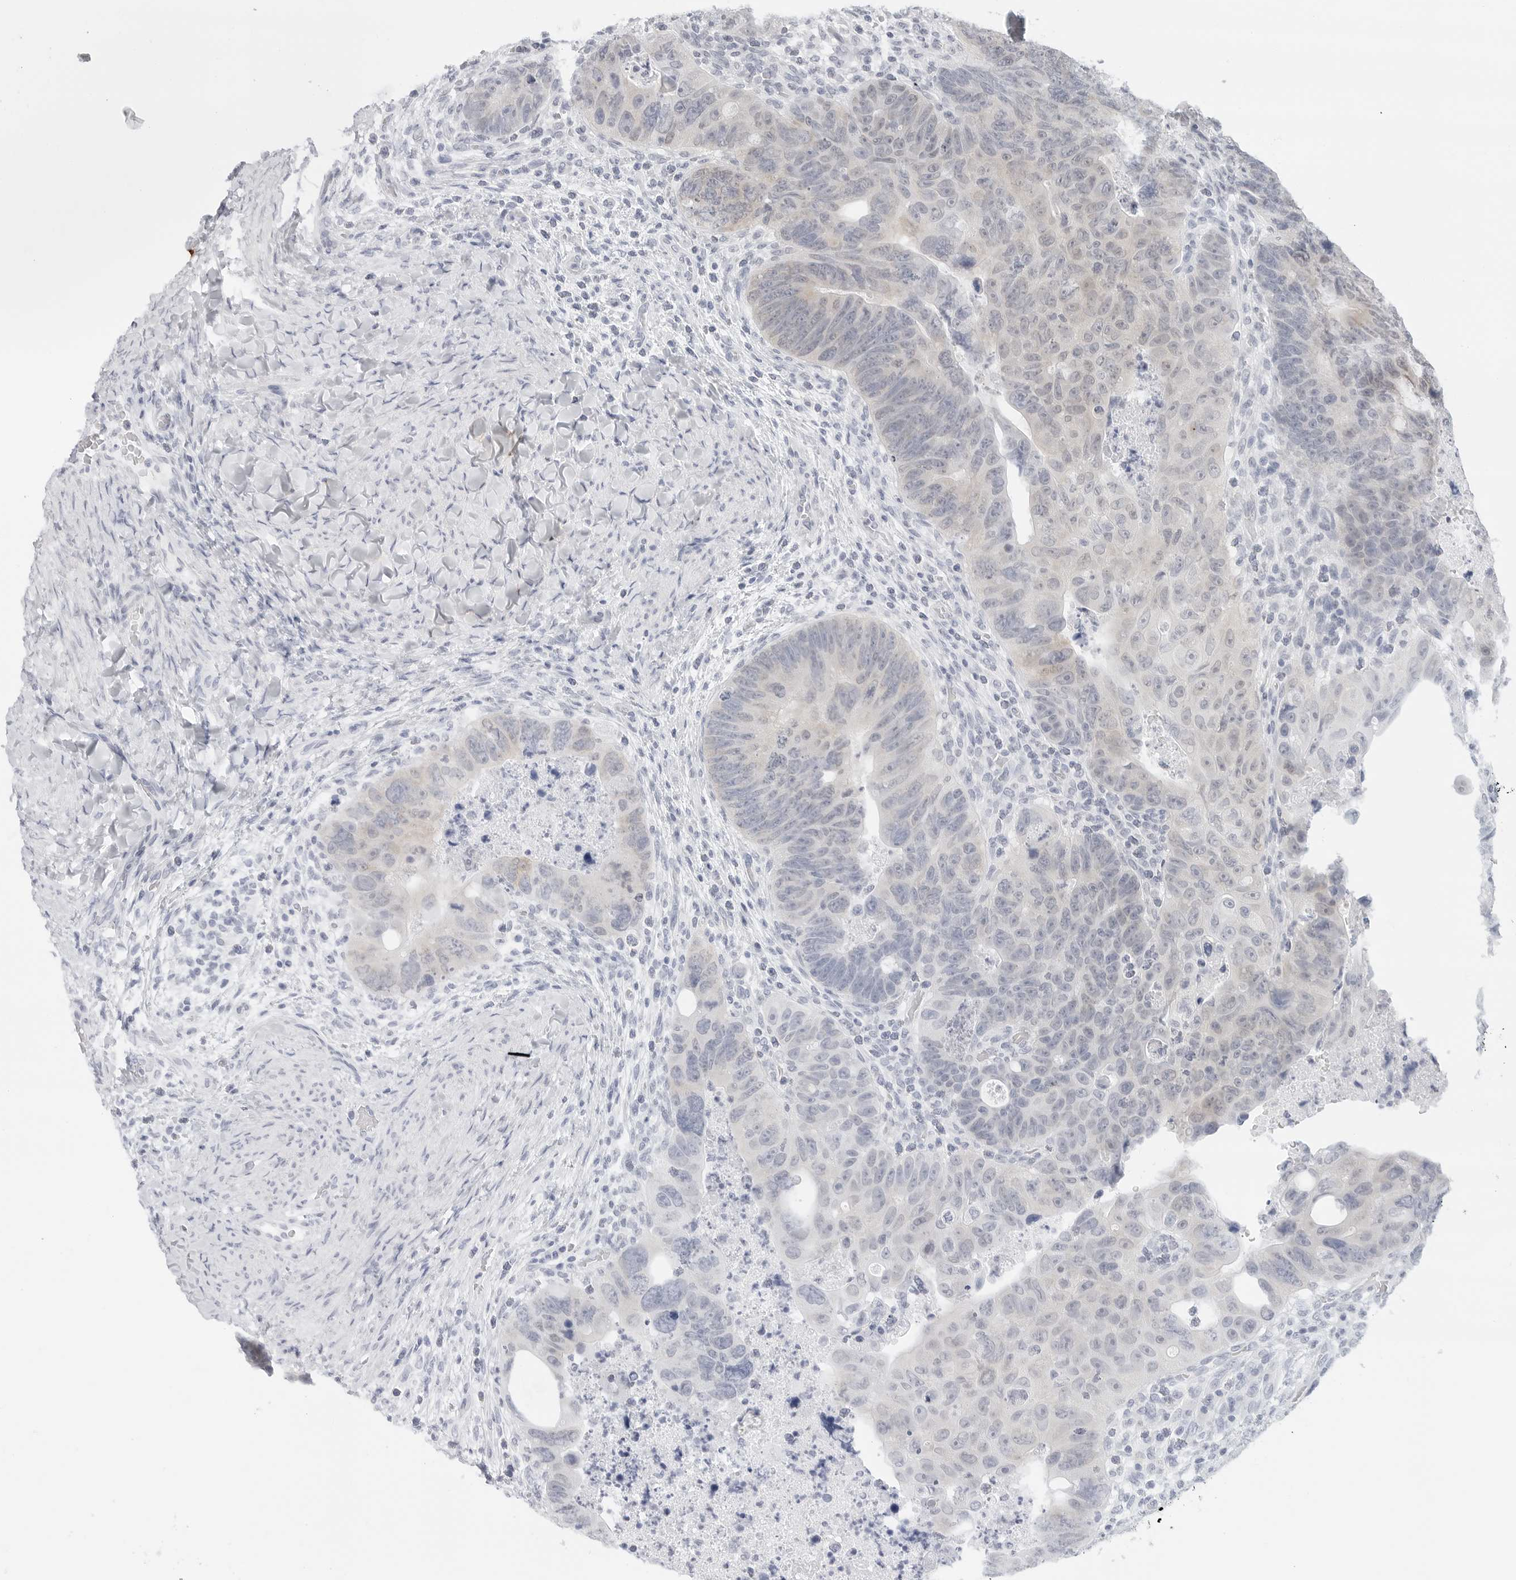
{"staining": {"intensity": "moderate", "quantity": "25%-75%", "location": "cytoplasmic/membranous,nuclear"}, "tissue": "colorectal cancer", "cell_type": "Tumor cells", "image_type": "cancer", "snomed": [{"axis": "morphology", "description": "Adenocarcinoma, NOS"}, {"axis": "topography", "description": "Rectum"}], "caption": "Adenocarcinoma (colorectal) tissue shows moderate cytoplasmic/membranous and nuclear positivity in about 25%-75% of tumor cells, visualized by immunohistochemistry.", "gene": "METAP1", "patient": {"sex": "male", "age": 59}}